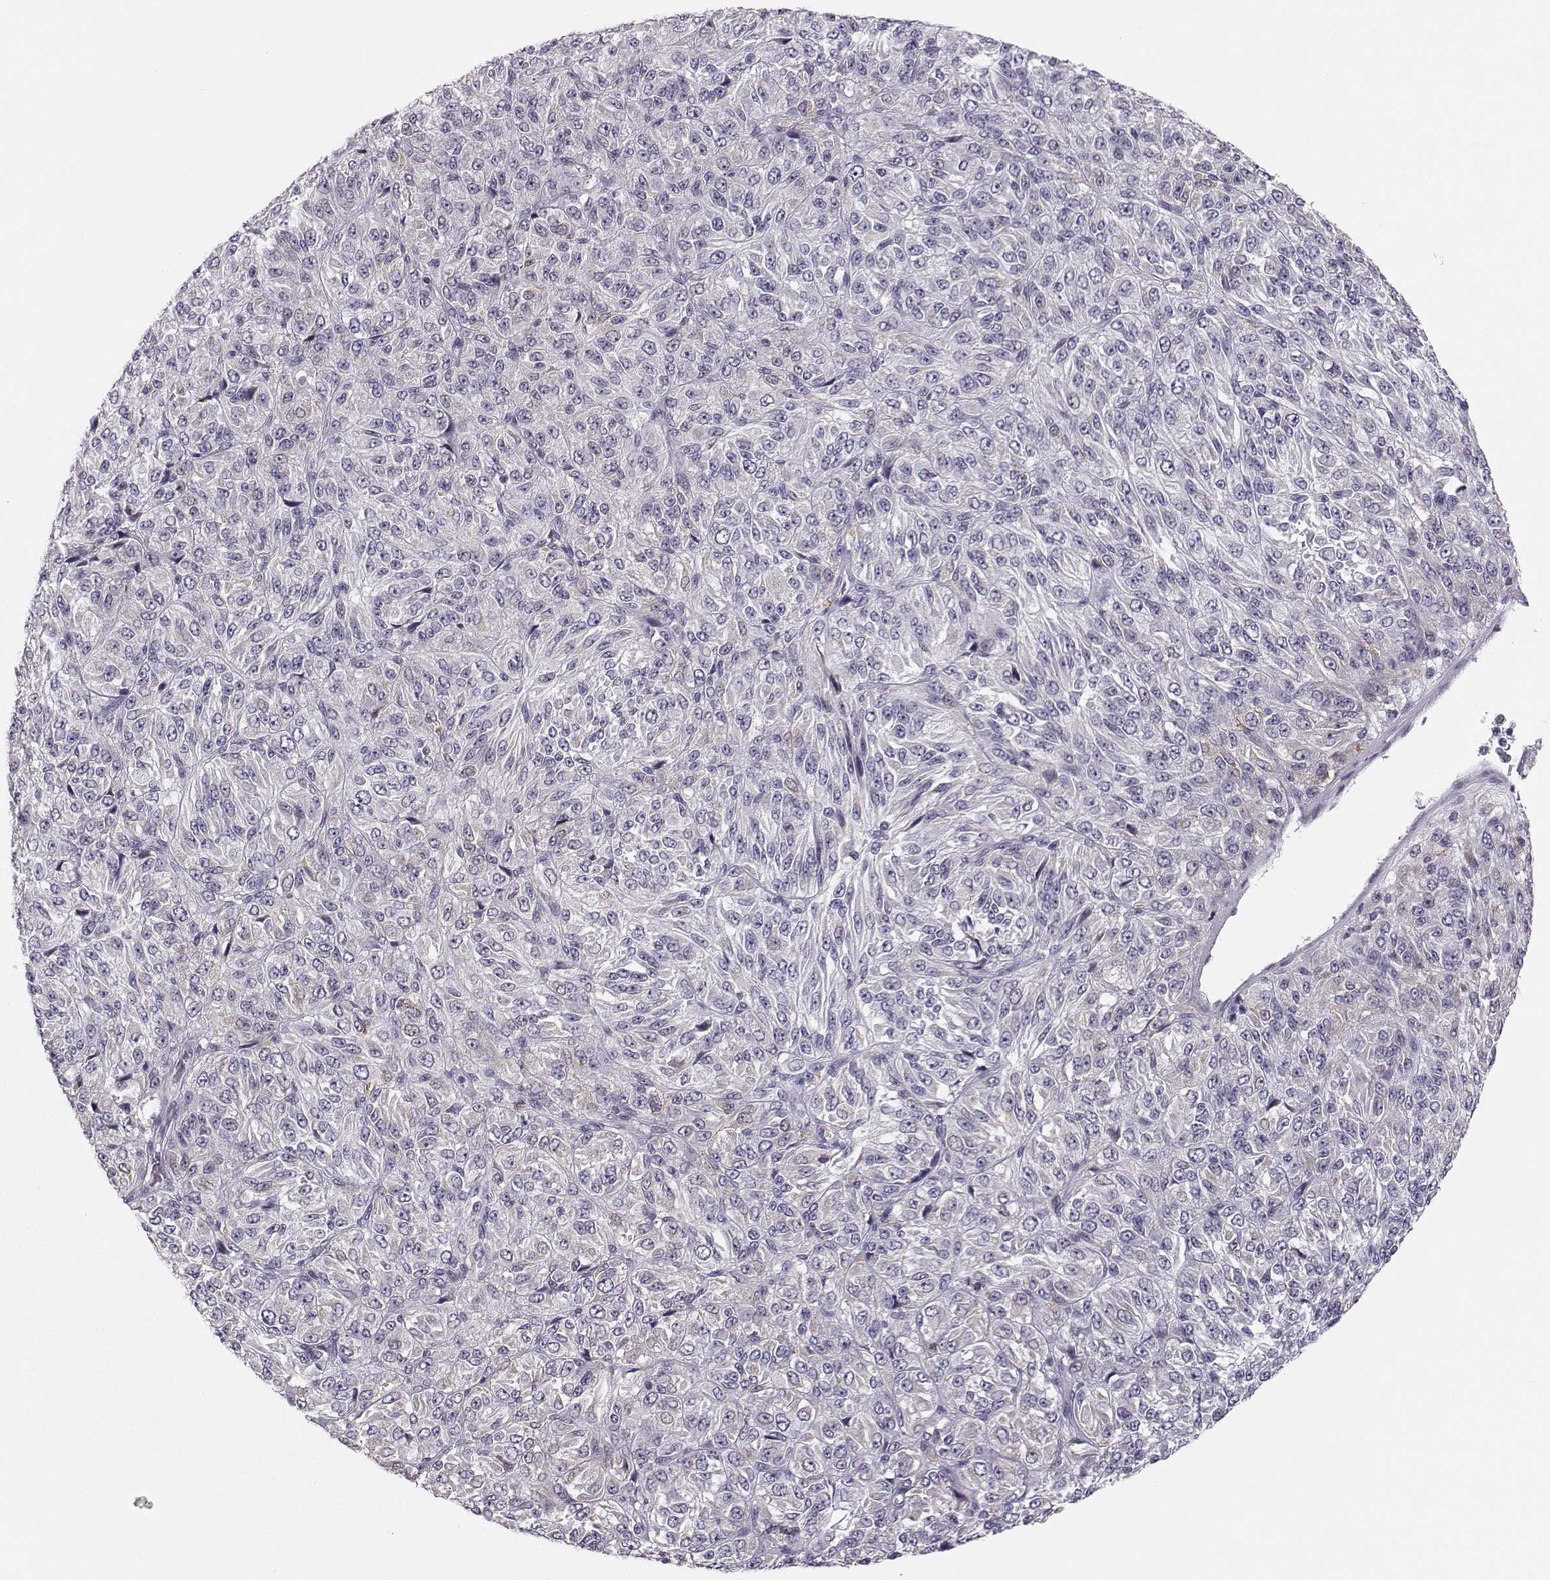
{"staining": {"intensity": "negative", "quantity": "none", "location": "none"}, "tissue": "melanoma", "cell_type": "Tumor cells", "image_type": "cancer", "snomed": [{"axis": "morphology", "description": "Malignant melanoma, Metastatic site"}, {"axis": "topography", "description": "Brain"}], "caption": "Immunohistochemistry histopathology image of human melanoma stained for a protein (brown), which reveals no staining in tumor cells. (IHC, brightfield microscopy, high magnification).", "gene": "HTR7", "patient": {"sex": "female", "age": 56}}